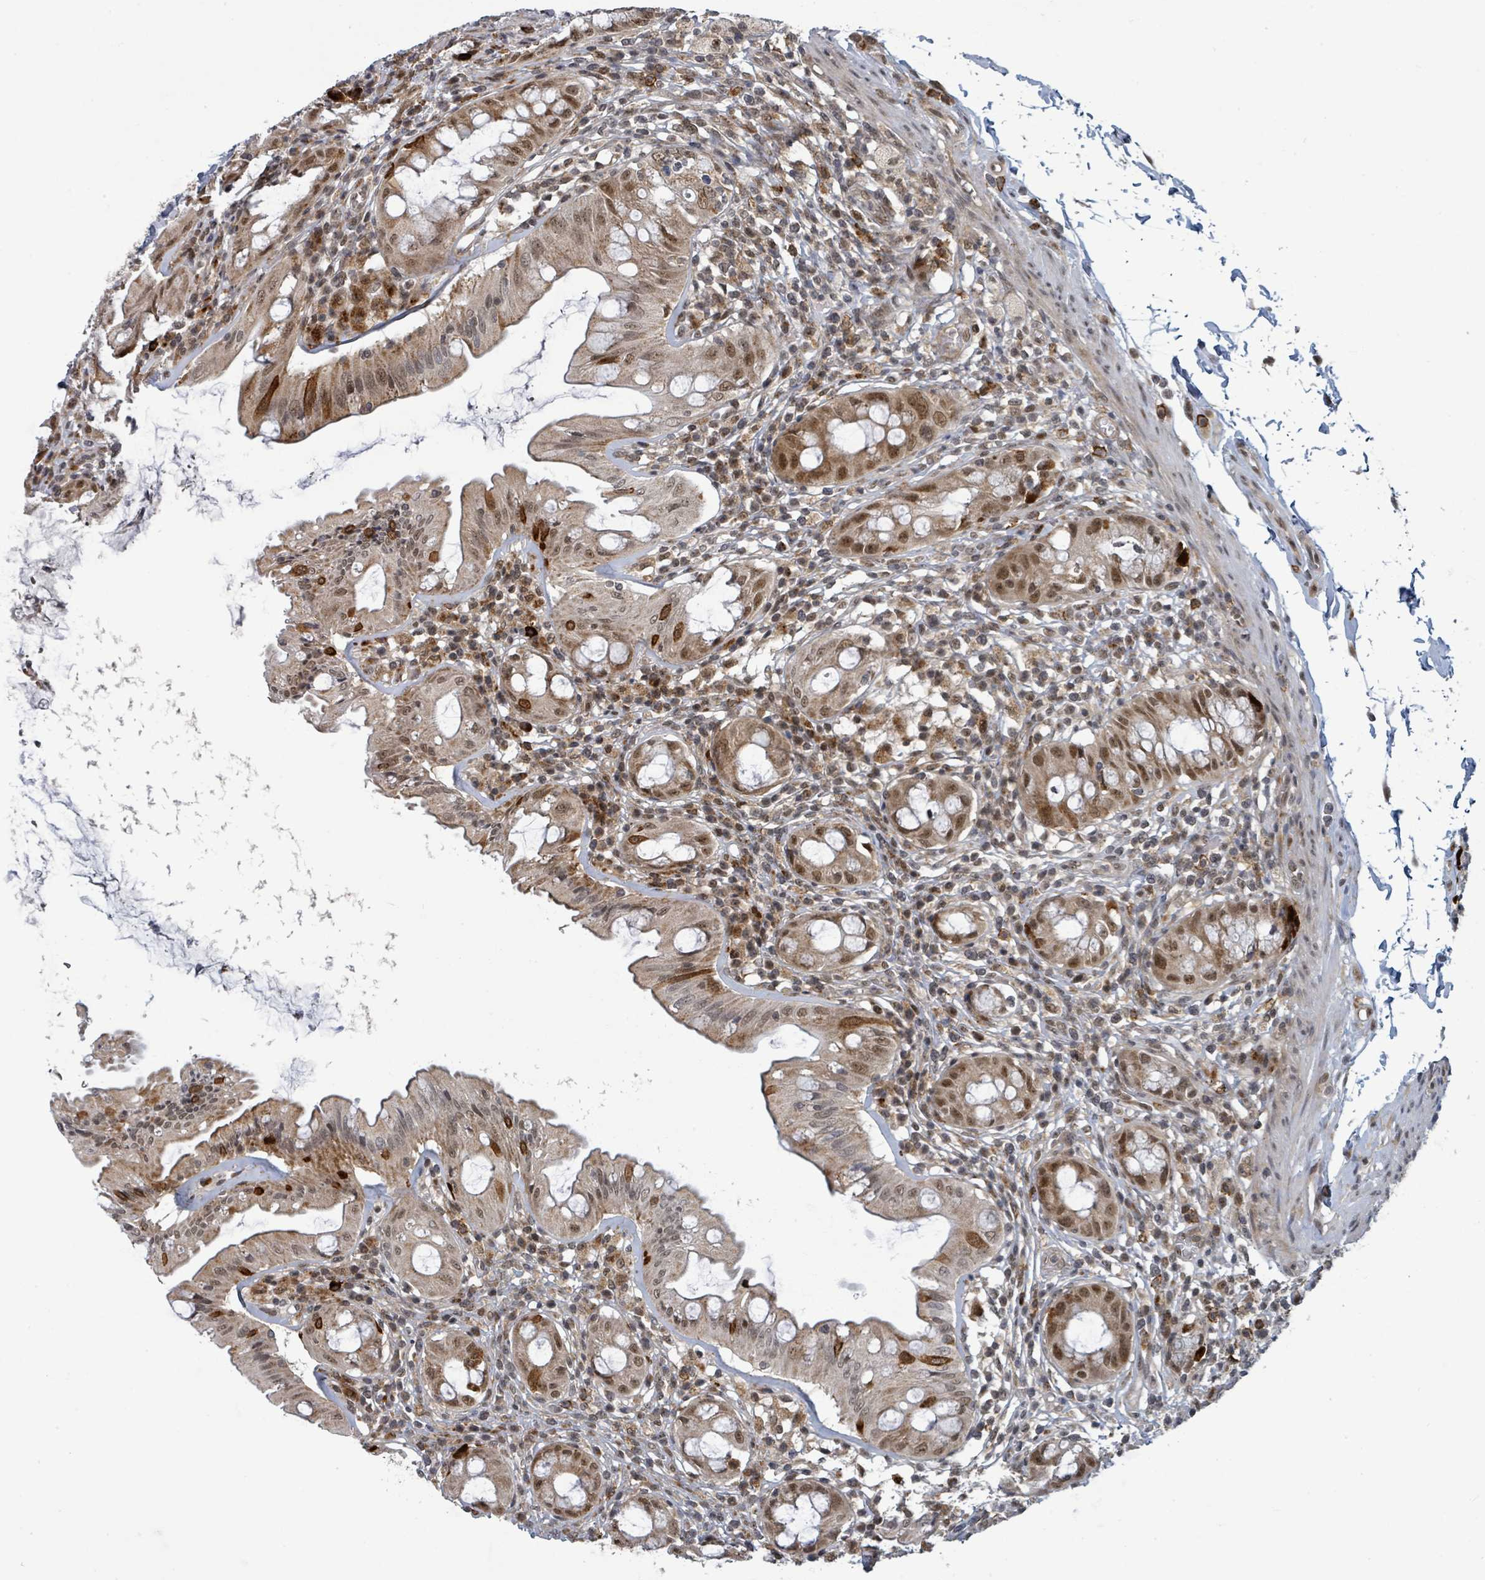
{"staining": {"intensity": "strong", "quantity": "25%-75%", "location": "cytoplasmic/membranous,nuclear"}, "tissue": "rectum", "cell_type": "Glandular cells", "image_type": "normal", "snomed": [{"axis": "morphology", "description": "Normal tissue, NOS"}, {"axis": "topography", "description": "Rectum"}], "caption": "DAB (3,3'-diaminobenzidine) immunohistochemical staining of normal human rectum exhibits strong cytoplasmic/membranous,nuclear protein staining in approximately 25%-75% of glandular cells. (Brightfield microscopy of DAB IHC at high magnification).", "gene": "GTF3C1", "patient": {"sex": "female", "age": 57}}